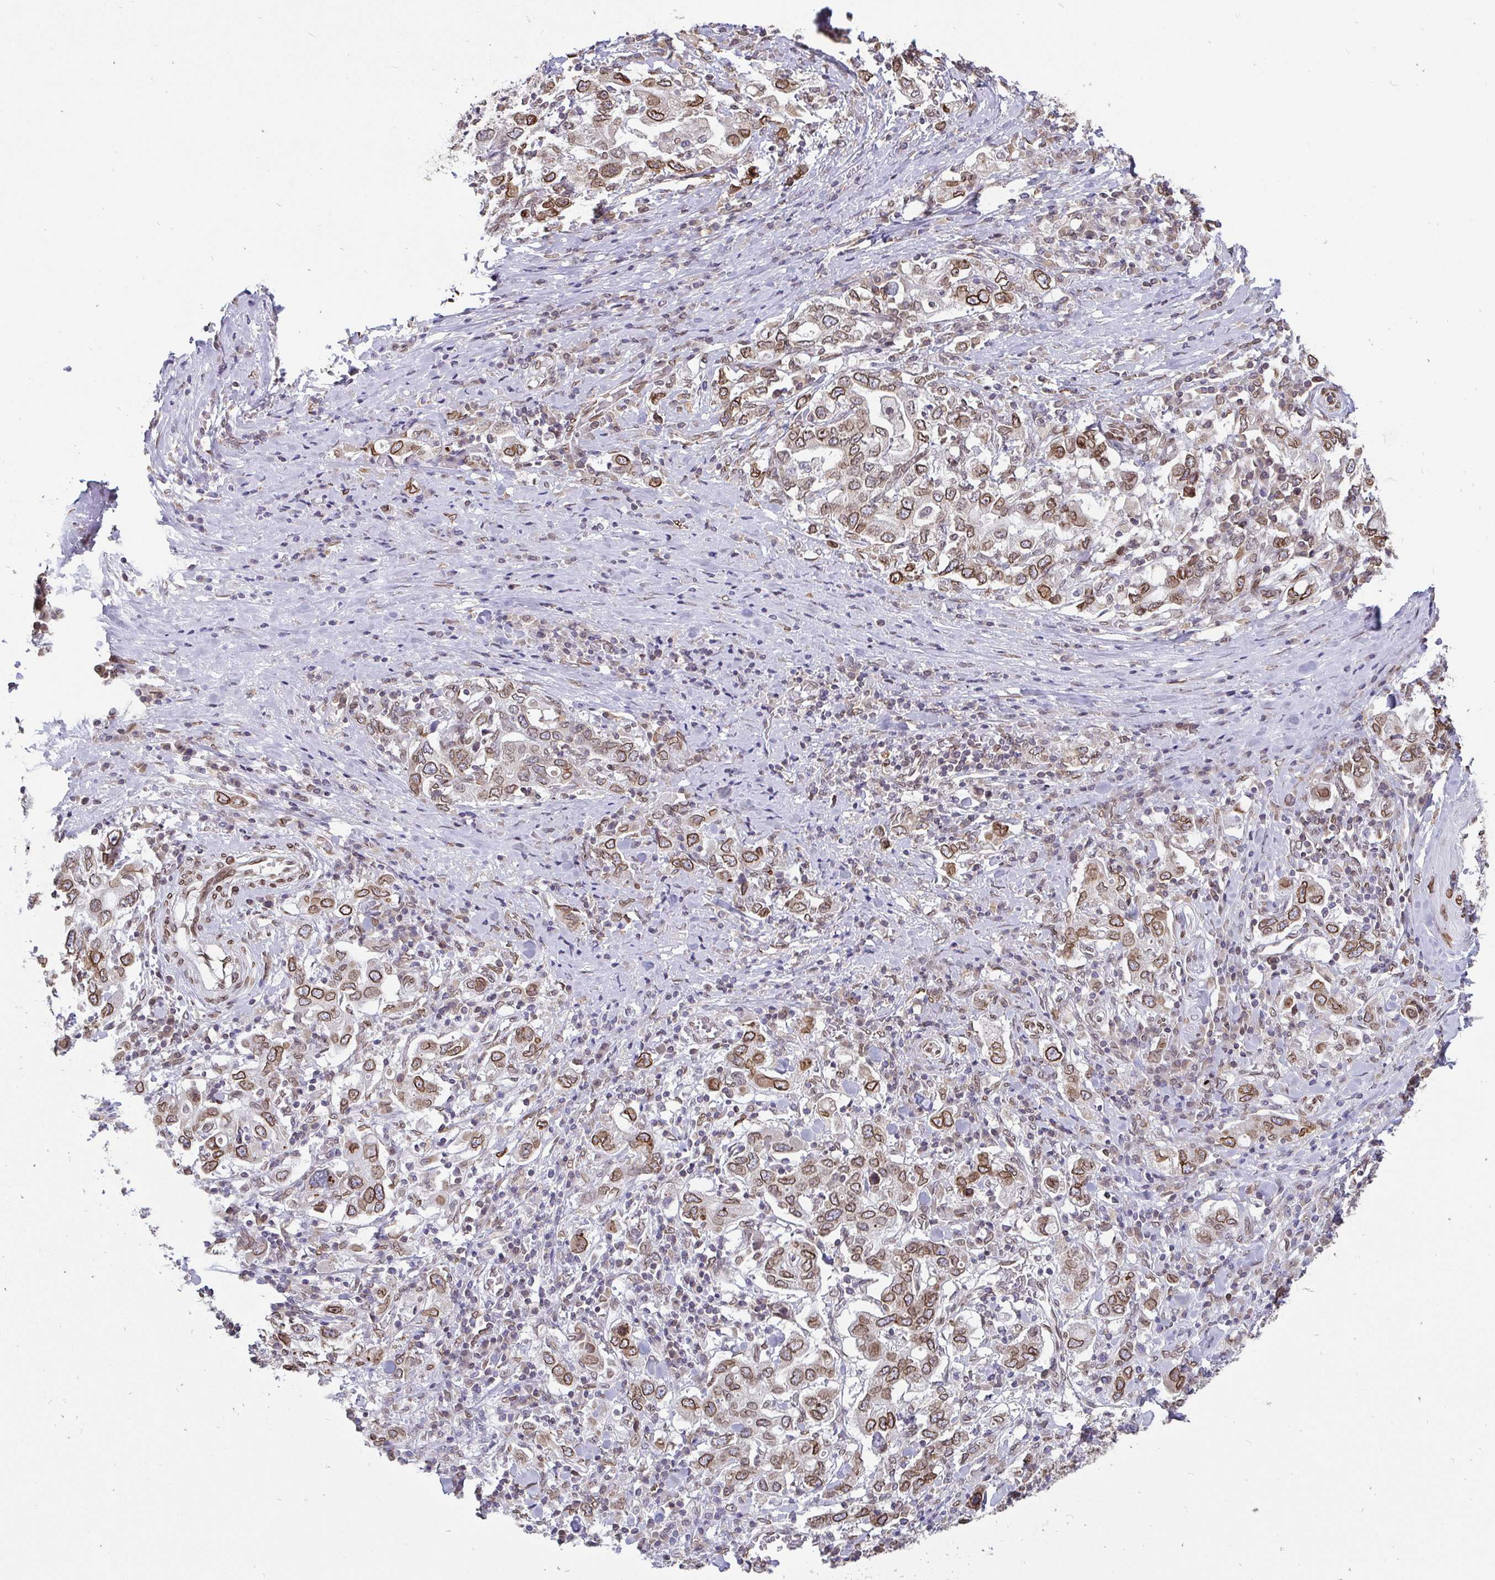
{"staining": {"intensity": "moderate", "quantity": ">75%", "location": "cytoplasmic/membranous,nuclear"}, "tissue": "stomach cancer", "cell_type": "Tumor cells", "image_type": "cancer", "snomed": [{"axis": "morphology", "description": "Adenocarcinoma, NOS"}, {"axis": "topography", "description": "Stomach, upper"}, {"axis": "topography", "description": "Stomach"}], "caption": "Immunohistochemistry (IHC) histopathology image of neoplastic tissue: stomach cancer stained using immunohistochemistry shows medium levels of moderate protein expression localized specifically in the cytoplasmic/membranous and nuclear of tumor cells, appearing as a cytoplasmic/membranous and nuclear brown color.", "gene": "EMD", "patient": {"sex": "male", "age": 62}}